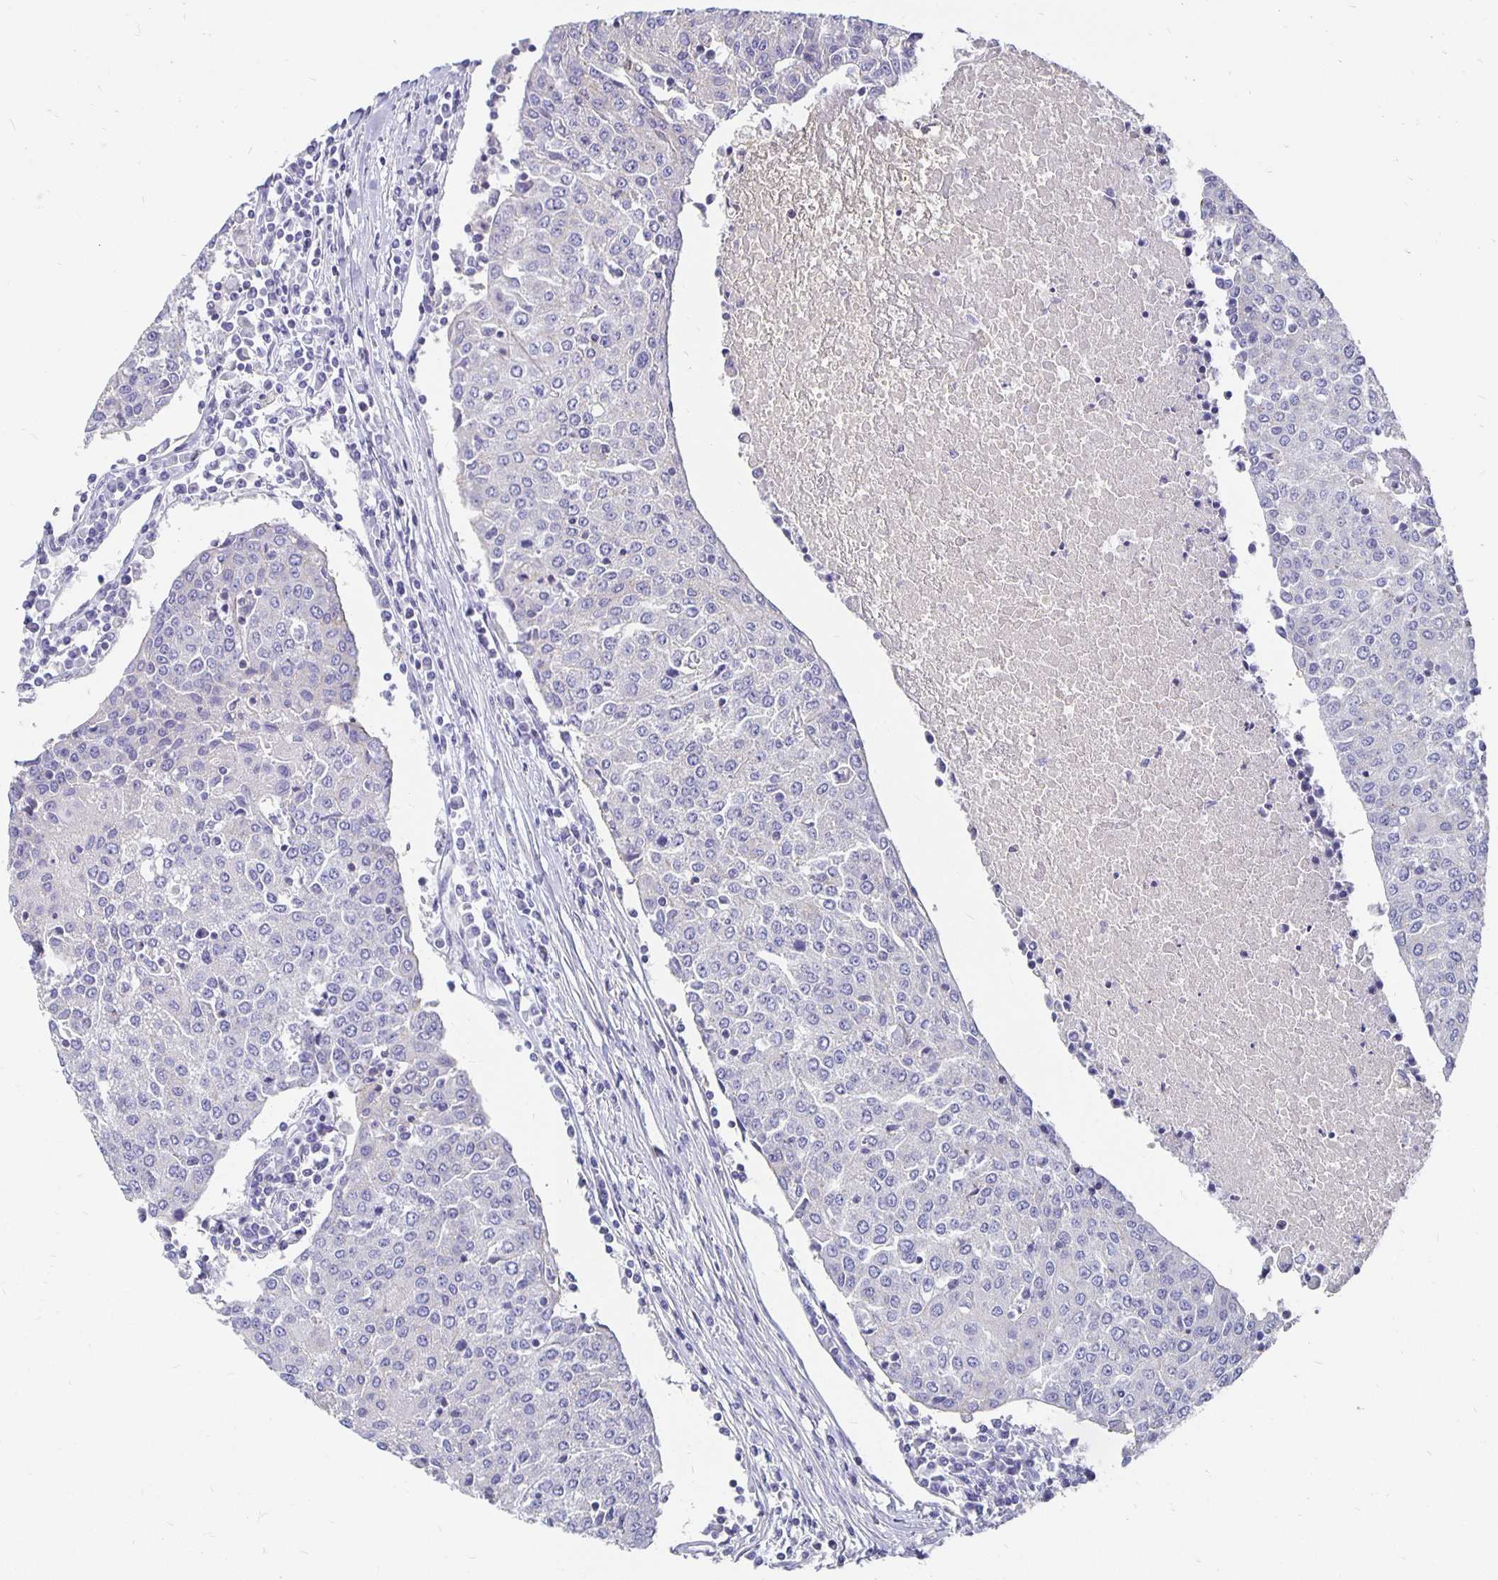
{"staining": {"intensity": "negative", "quantity": "none", "location": "none"}, "tissue": "urothelial cancer", "cell_type": "Tumor cells", "image_type": "cancer", "snomed": [{"axis": "morphology", "description": "Urothelial carcinoma, High grade"}, {"axis": "topography", "description": "Urinary bladder"}], "caption": "Histopathology image shows no protein expression in tumor cells of urothelial cancer tissue.", "gene": "APOB", "patient": {"sex": "female", "age": 85}}